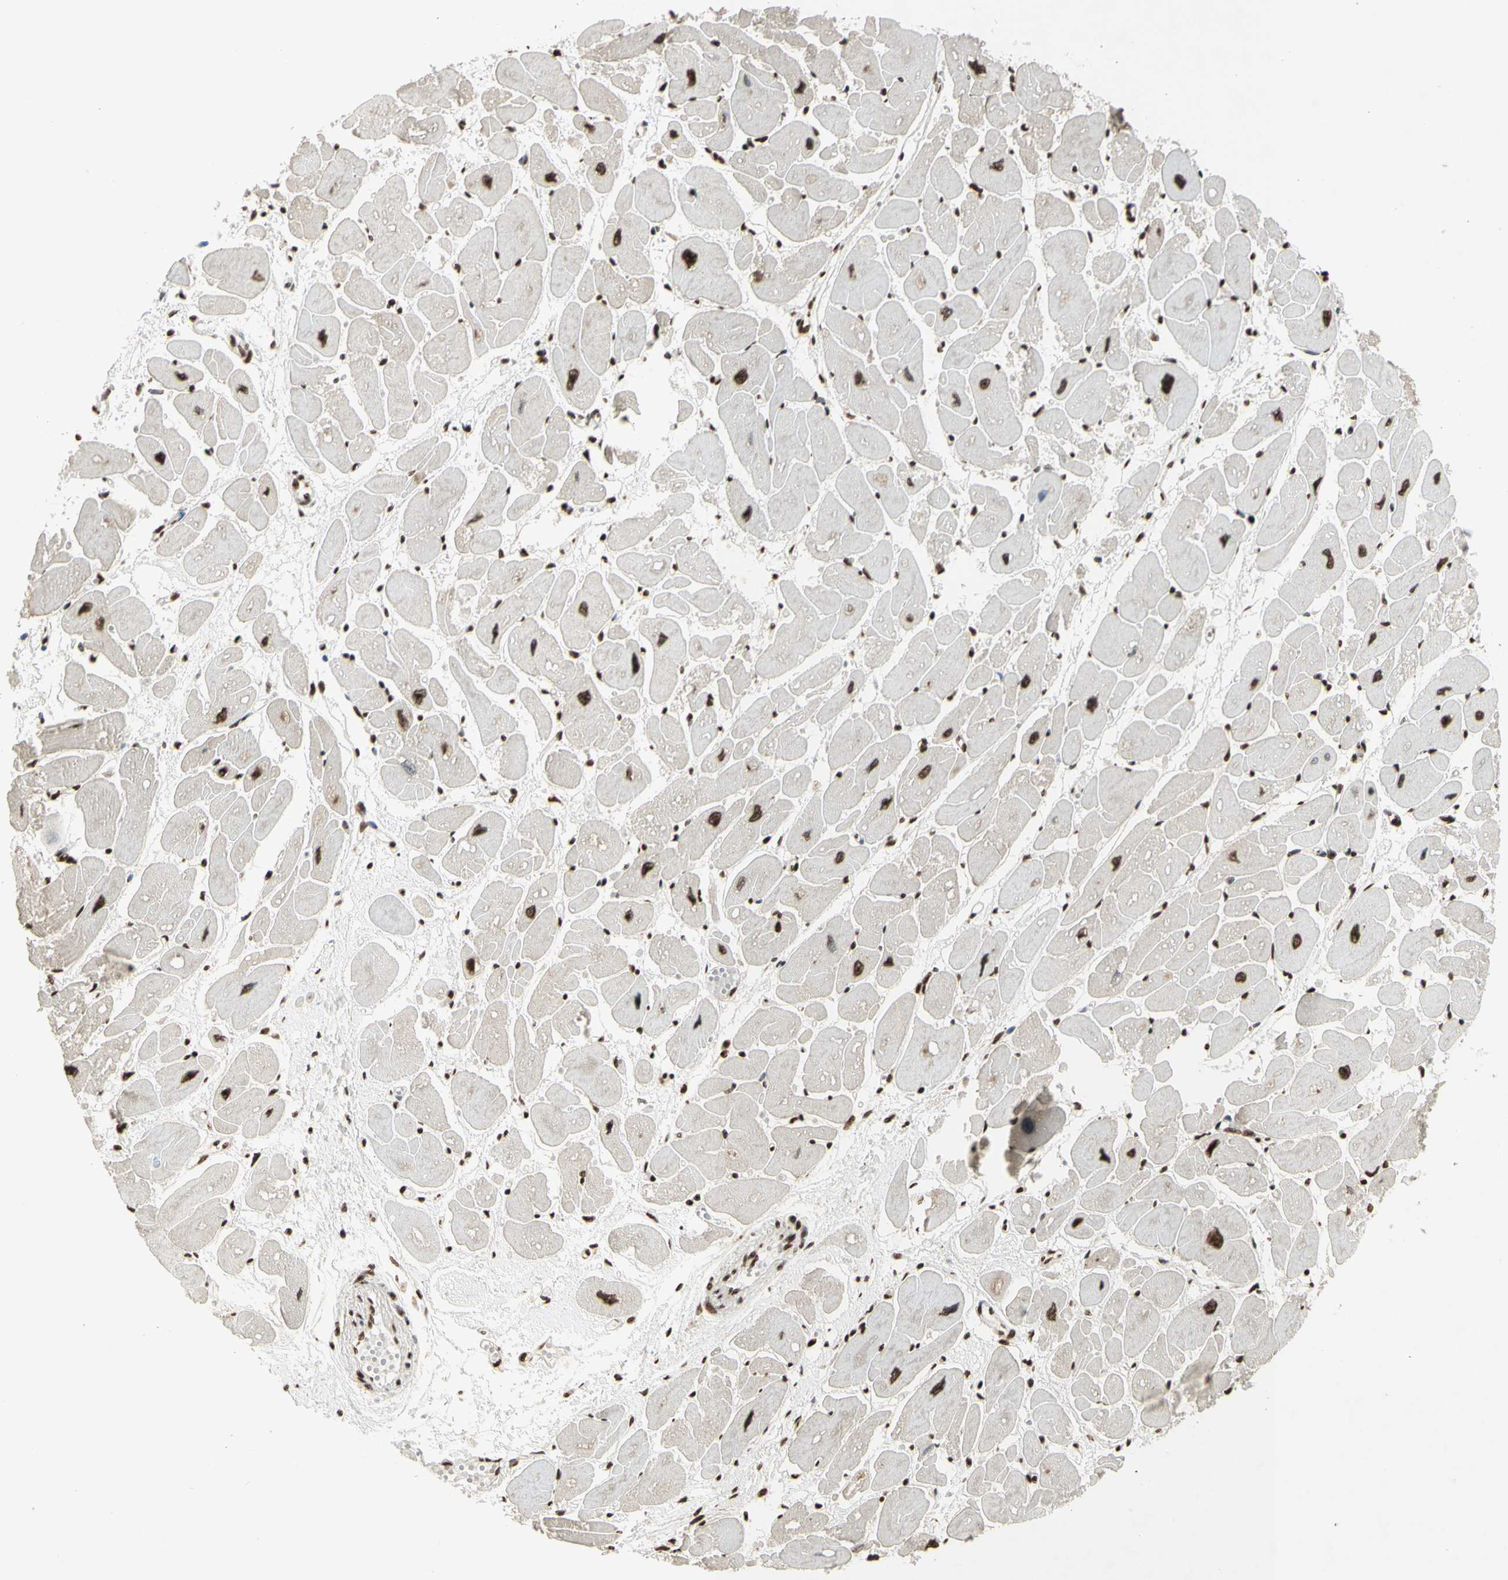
{"staining": {"intensity": "strong", "quantity": ">75%", "location": "nuclear"}, "tissue": "heart muscle", "cell_type": "Cardiomyocytes", "image_type": "normal", "snomed": [{"axis": "morphology", "description": "Normal tissue, NOS"}, {"axis": "topography", "description": "Heart"}], "caption": "Strong nuclear positivity is appreciated in about >75% of cardiomyocytes in benign heart muscle.", "gene": "RORA", "patient": {"sex": "female", "age": 54}}